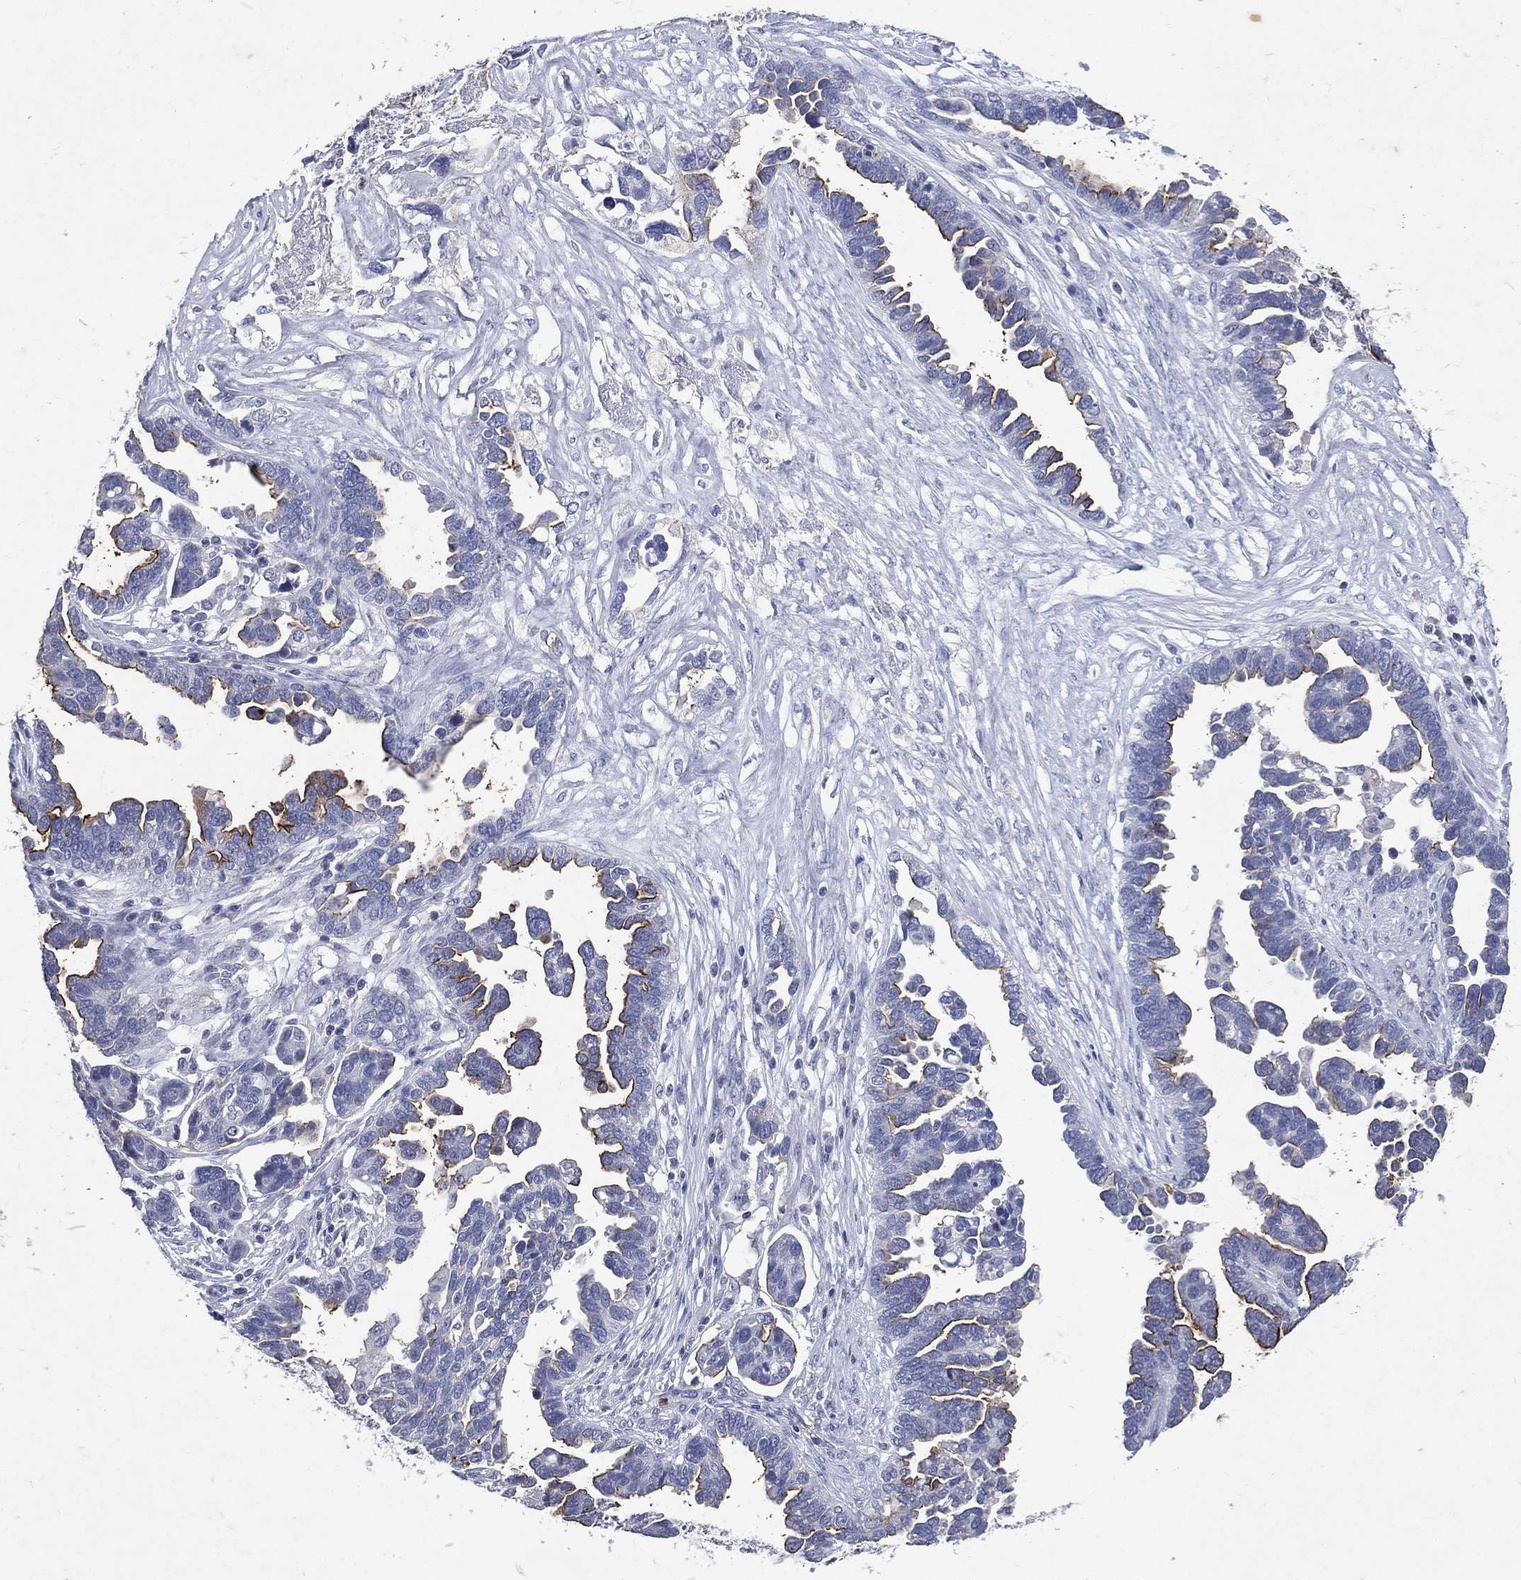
{"staining": {"intensity": "strong", "quantity": "25%-75%", "location": "cytoplasmic/membranous"}, "tissue": "ovarian cancer", "cell_type": "Tumor cells", "image_type": "cancer", "snomed": [{"axis": "morphology", "description": "Cystadenocarcinoma, serous, NOS"}, {"axis": "topography", "description": "Ovary"}], "caption": "High-magnification brightfield microscopy of ovarian serous cystadenocarcinoma stained with DAB (brown) and counterstained with hematoxylin (blue). tumor cells exhibit strong cytoplasmic/membranous staining is appreciated in about25%-75% of cells.", "gene": "SLC34A2", "patient": {"sex": "female", "age": 54}}